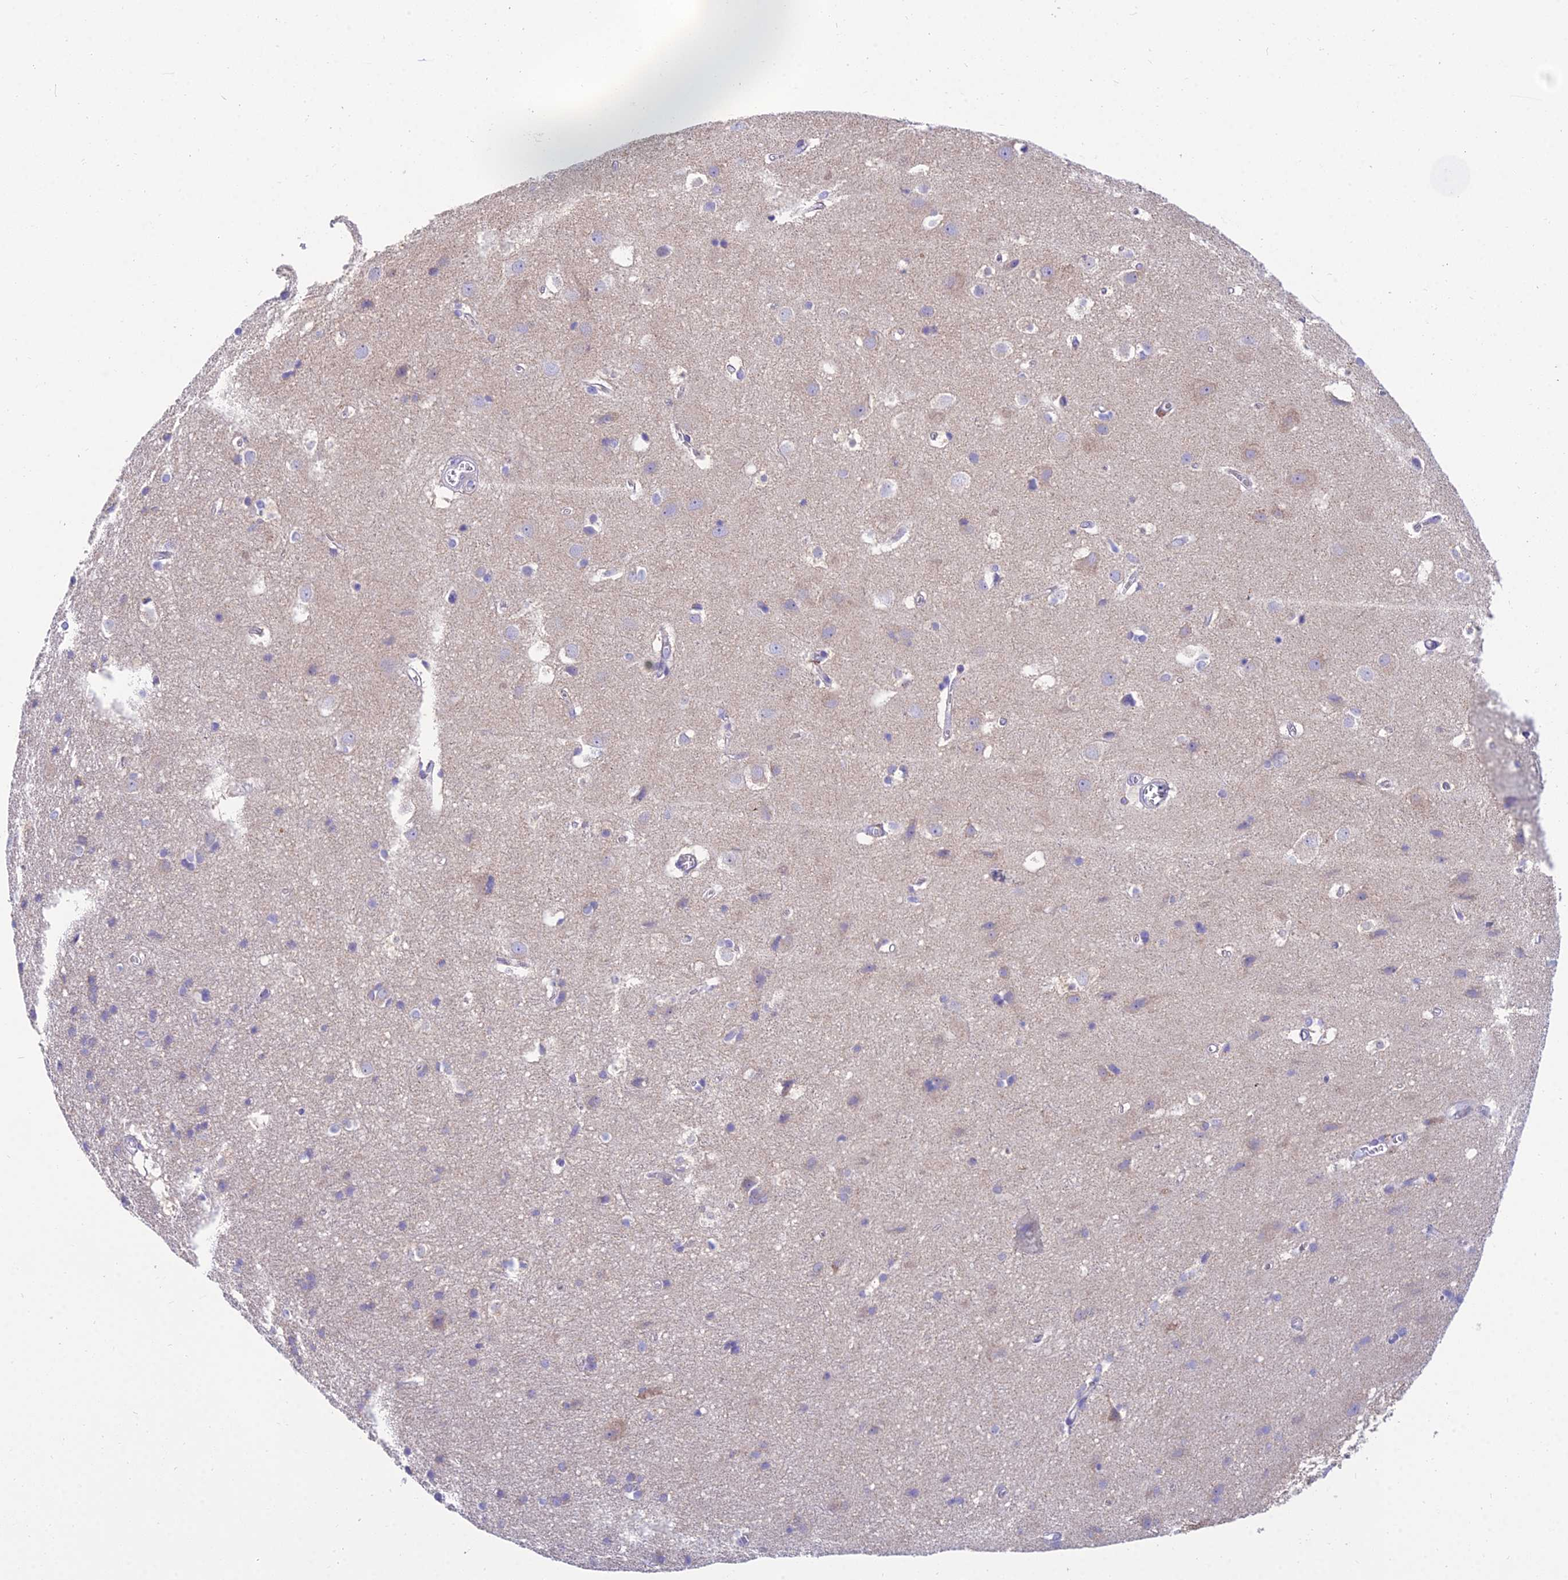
{"staining": {"intensity": "negative", "quantity": "none", "location": "none"}, "tissue": "cerebral cortex", "cell_type": "Endothelial cells", "image_type": "normal", "snomed": [{"axis": "morphology", "description": "Normal tissue, NOS"}, {"axis": "topography", "description": "Cerebral cortex"}], "caption": "A high-resolution histopathology image shows immunohistochemistry staining of benign cerebral cortex, which demonstrates no significant positivity in endothelial cells.", "gene": "CFAP206", "patient": {"sex": "male", "age": 54}}